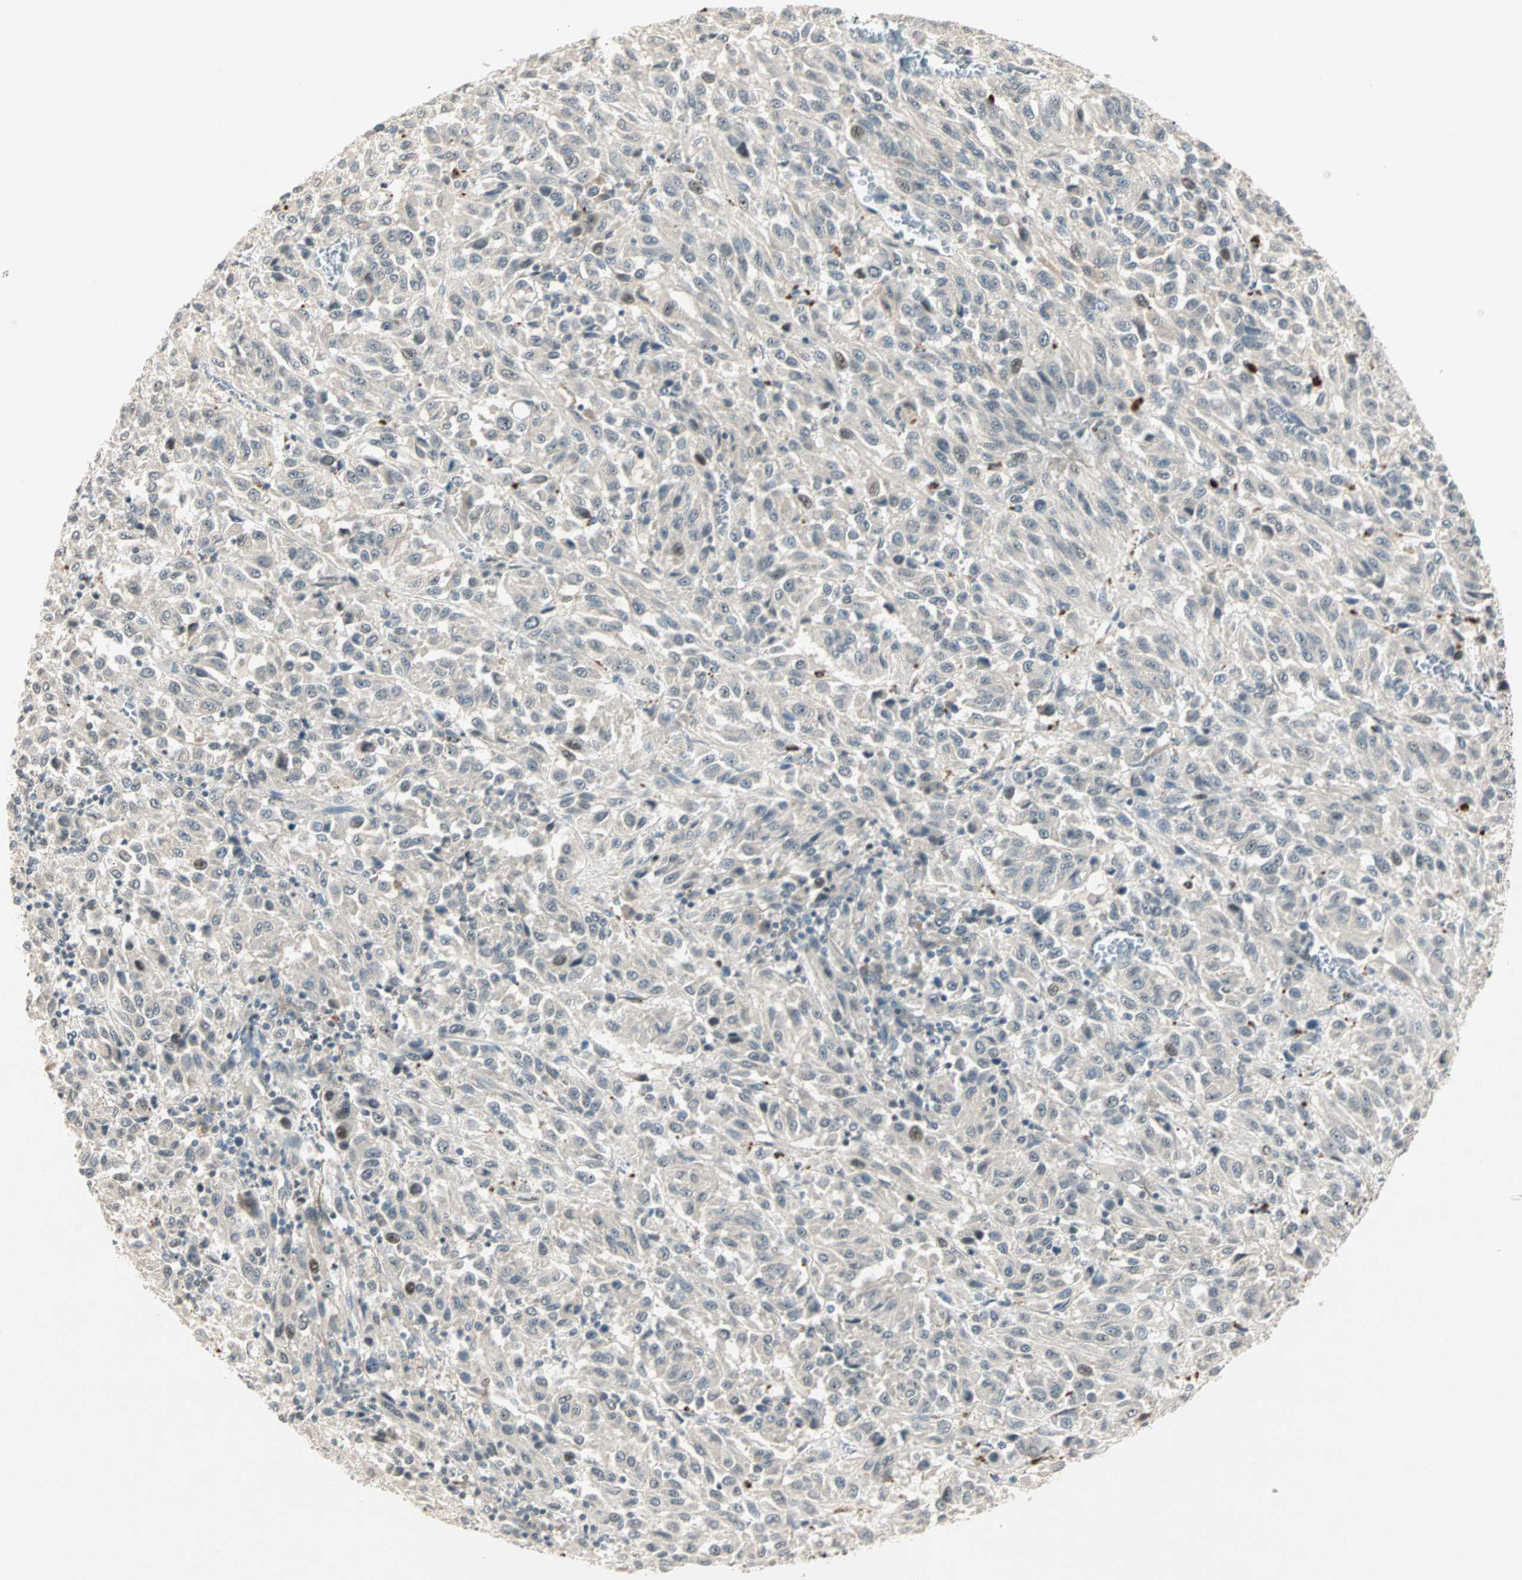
{"staining": {"intensity": "weak", "quantity": "<25%", "location": "nuclear"}, "tissue": "melanoma", "cell_type": "Tumor cells", "image_type": "cancer", "snomed": [{"axis": "morphology", "description": "Malignant melanoma, Metastatic site"}, {"axis": "topography", "description": "Lung"}], "caption": "IHC of human malignant melanoma (metastatic site) exhibits no positivity in tumor cells. (Brightfield microscopy of DAB immunohistochemistry (IHC) at high magnification).", "gene": "ACSL5", "patient": {"sex": "male", "age": 64}}